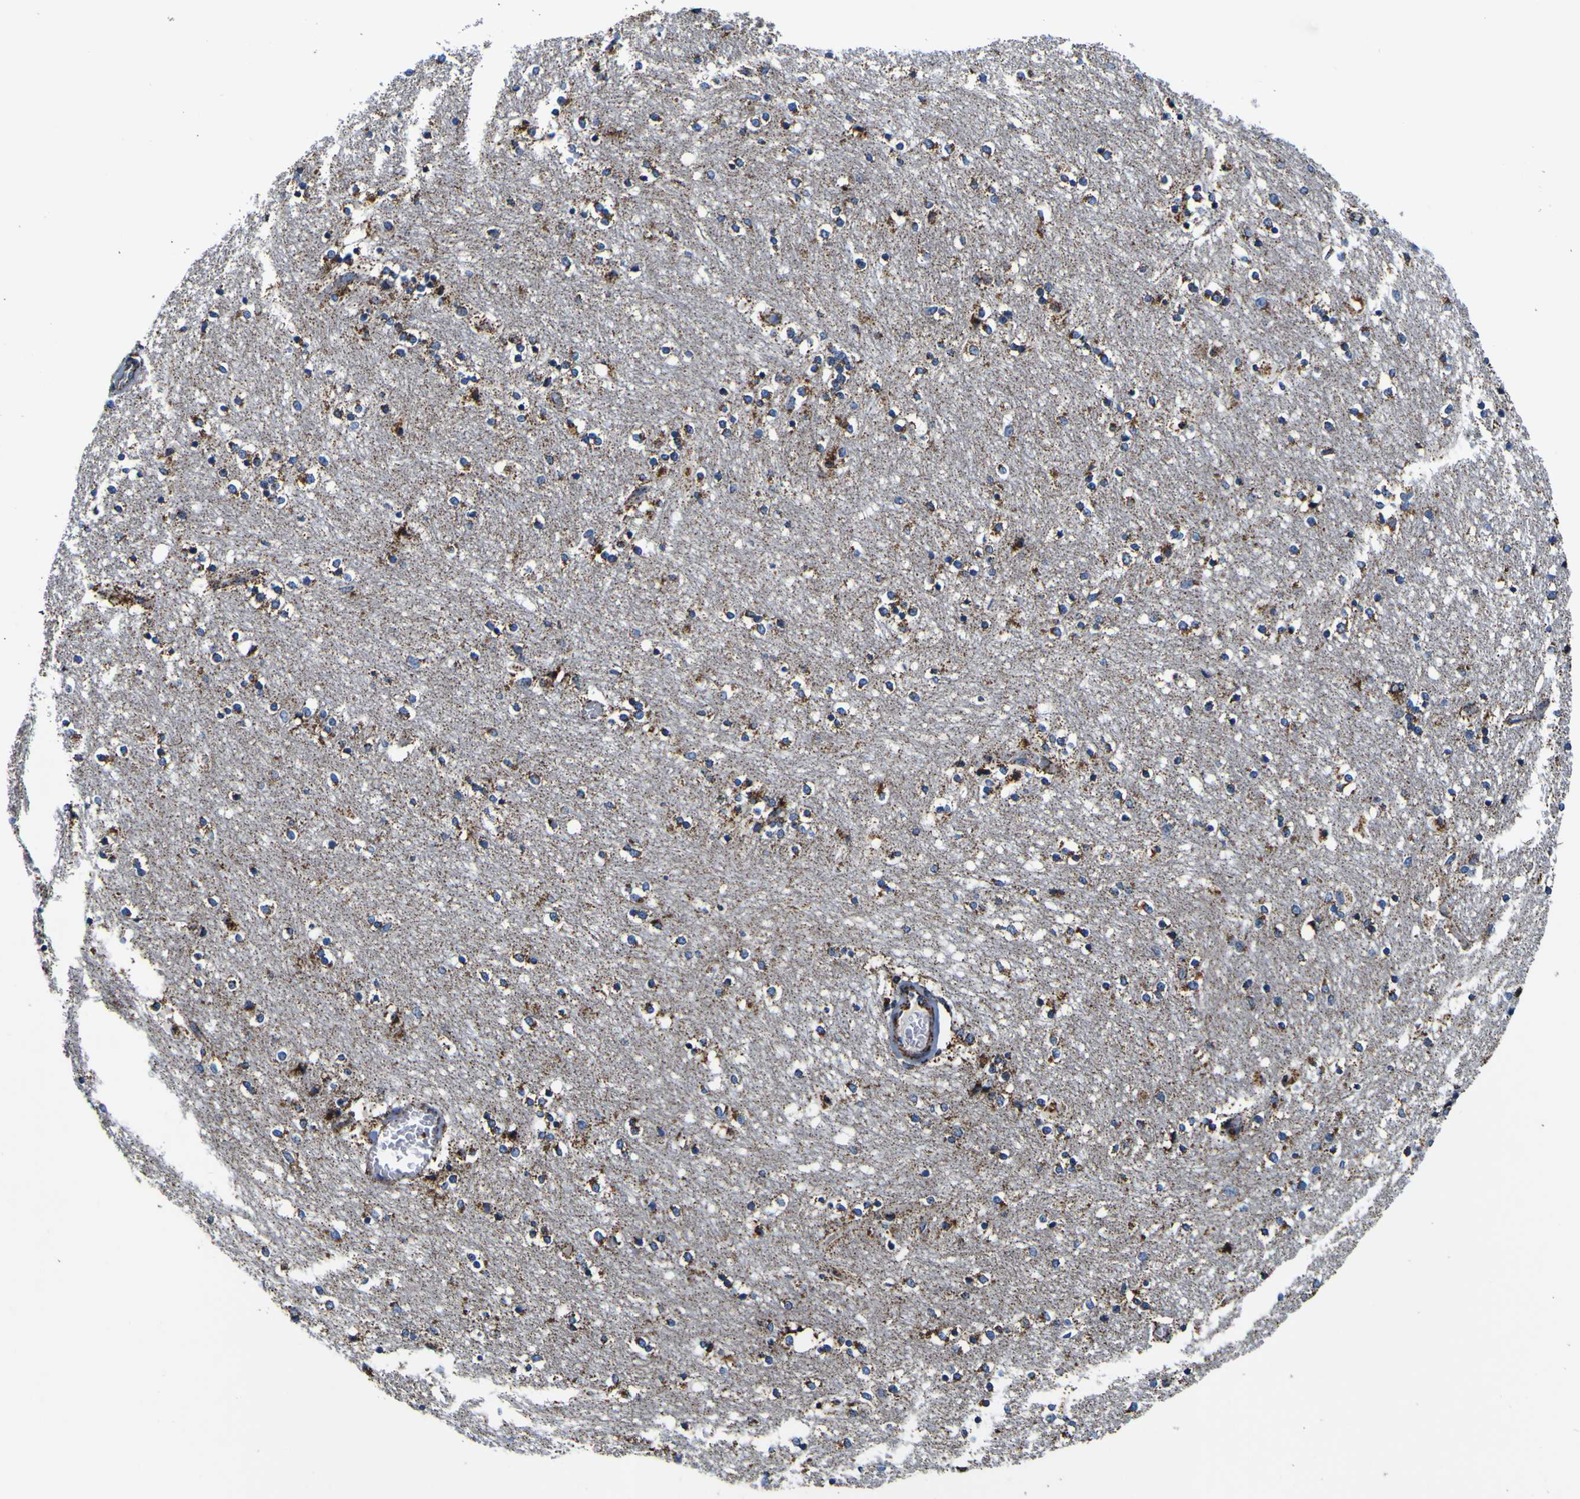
{"staining": {"intensity": "moderate", "quantity": "25%-75%", "location": "cytoplasmic/membranous"}, "tissue": "caudate", "cell_type": "Glial cells", "image_type": "normal", "snomed": [{"axis": "morphology", "description": "Normal tissue, NOS"}, {"axis": "topography", "description": "Lateral ventricle wall"}], "caption": "Benign caudate was stained to show a protein in brown. There is medium levels of moderate cytoplasmic/membranous staining in about 25%-75% of glial cells. (IHC, brightfield microscopy, high magnification).", "gene": "PTRH2", "patient": {"sex": "female", "age": 54}}